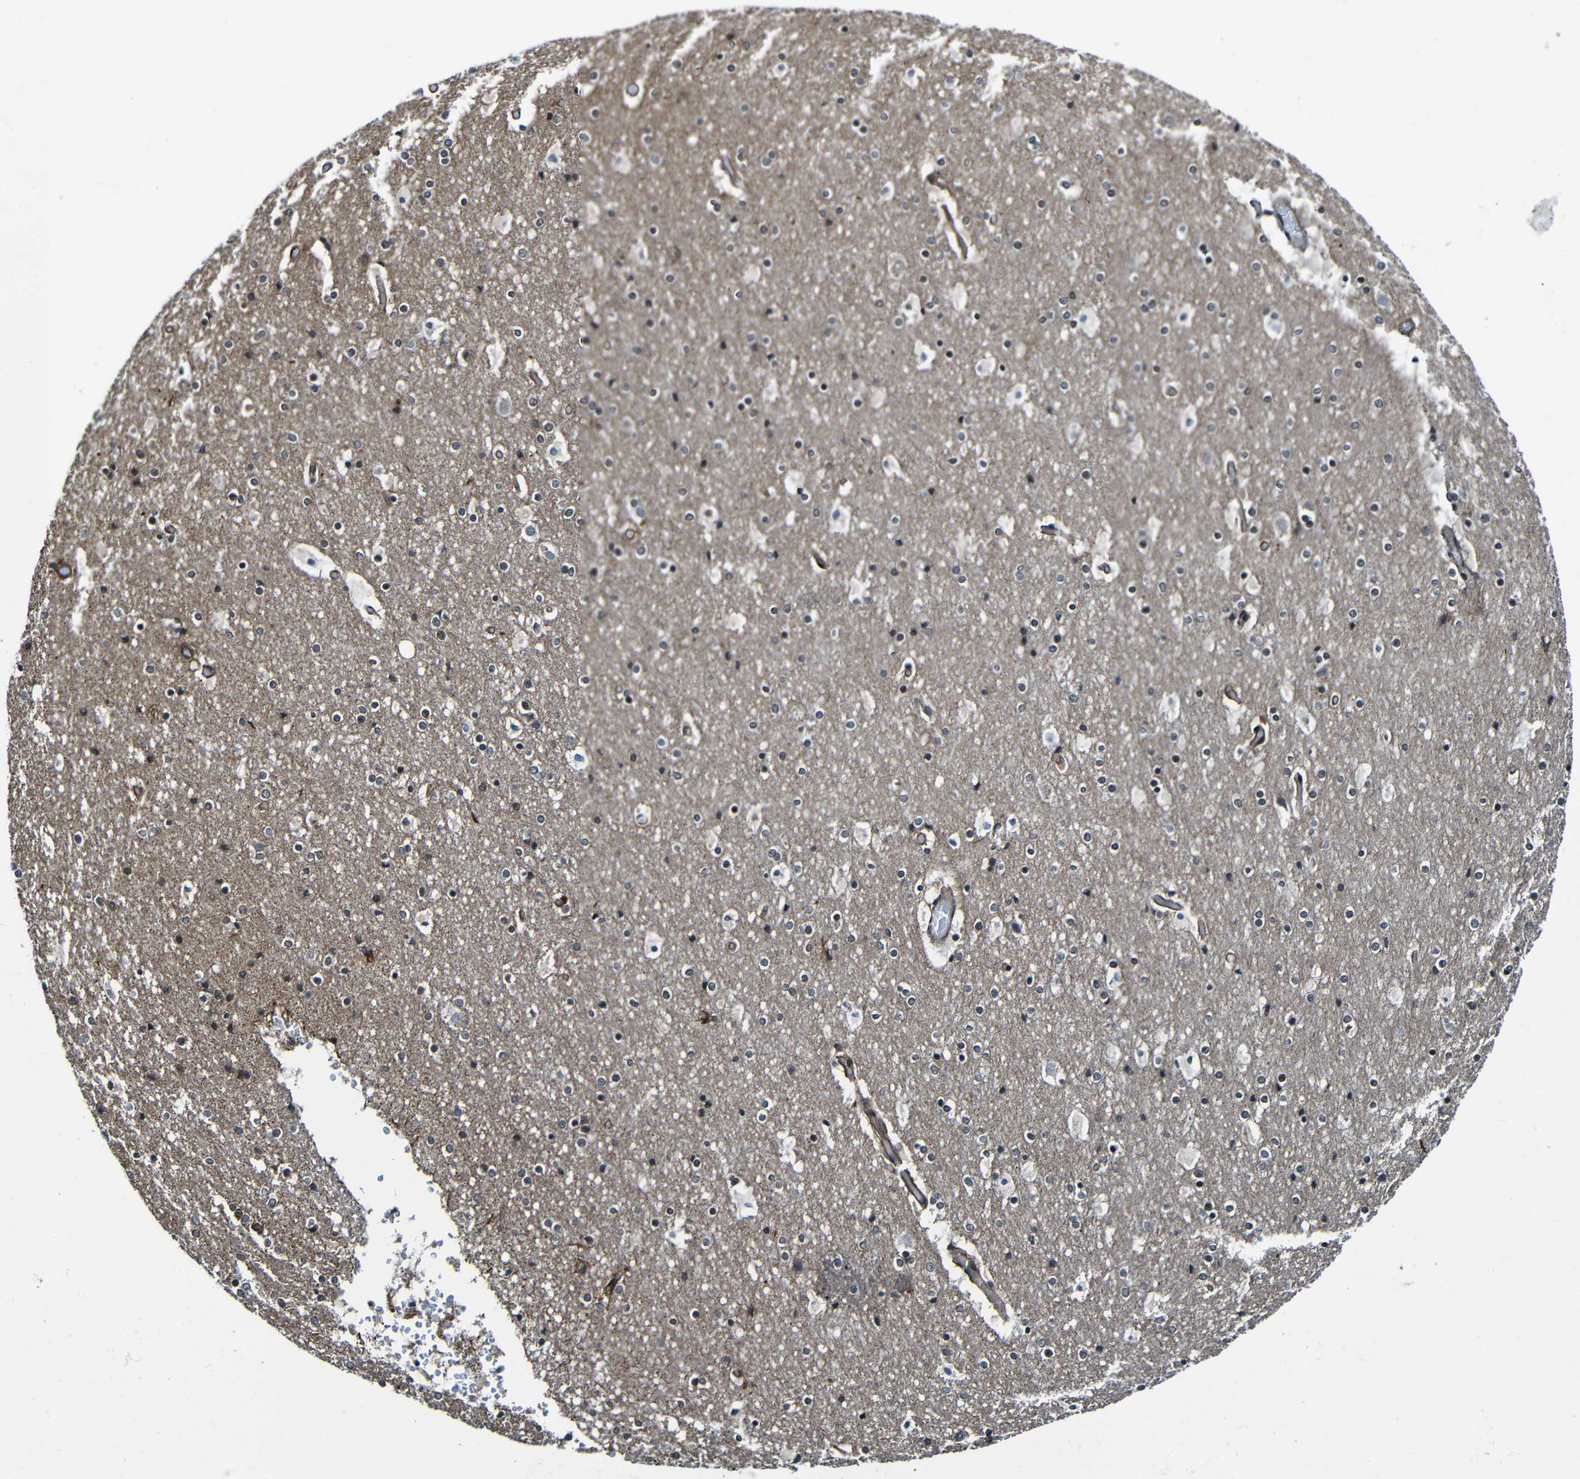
{"staining": {"intensity": "moderate", "quantity": ">75%", "location": "cytoplasmic/membranous"}, "tissue": "cerebral cortex", "cell_type": "Endothelial cells", "image_type": "normal", "snomed": [{"axis": "morphology", "description": "Normal tissue, NOS"}, {"axis": "topography", "description": "Cerebral cortex"}], "caption": "This is an image of immunohistochemistry (IHC) staining of unremarkable cerebral cortex, which shows moderate expression in the cytoplasmic/membranous of endothelial cells.", "gene": "LGR5", "patient": {"sex": "male", "age": 57}}